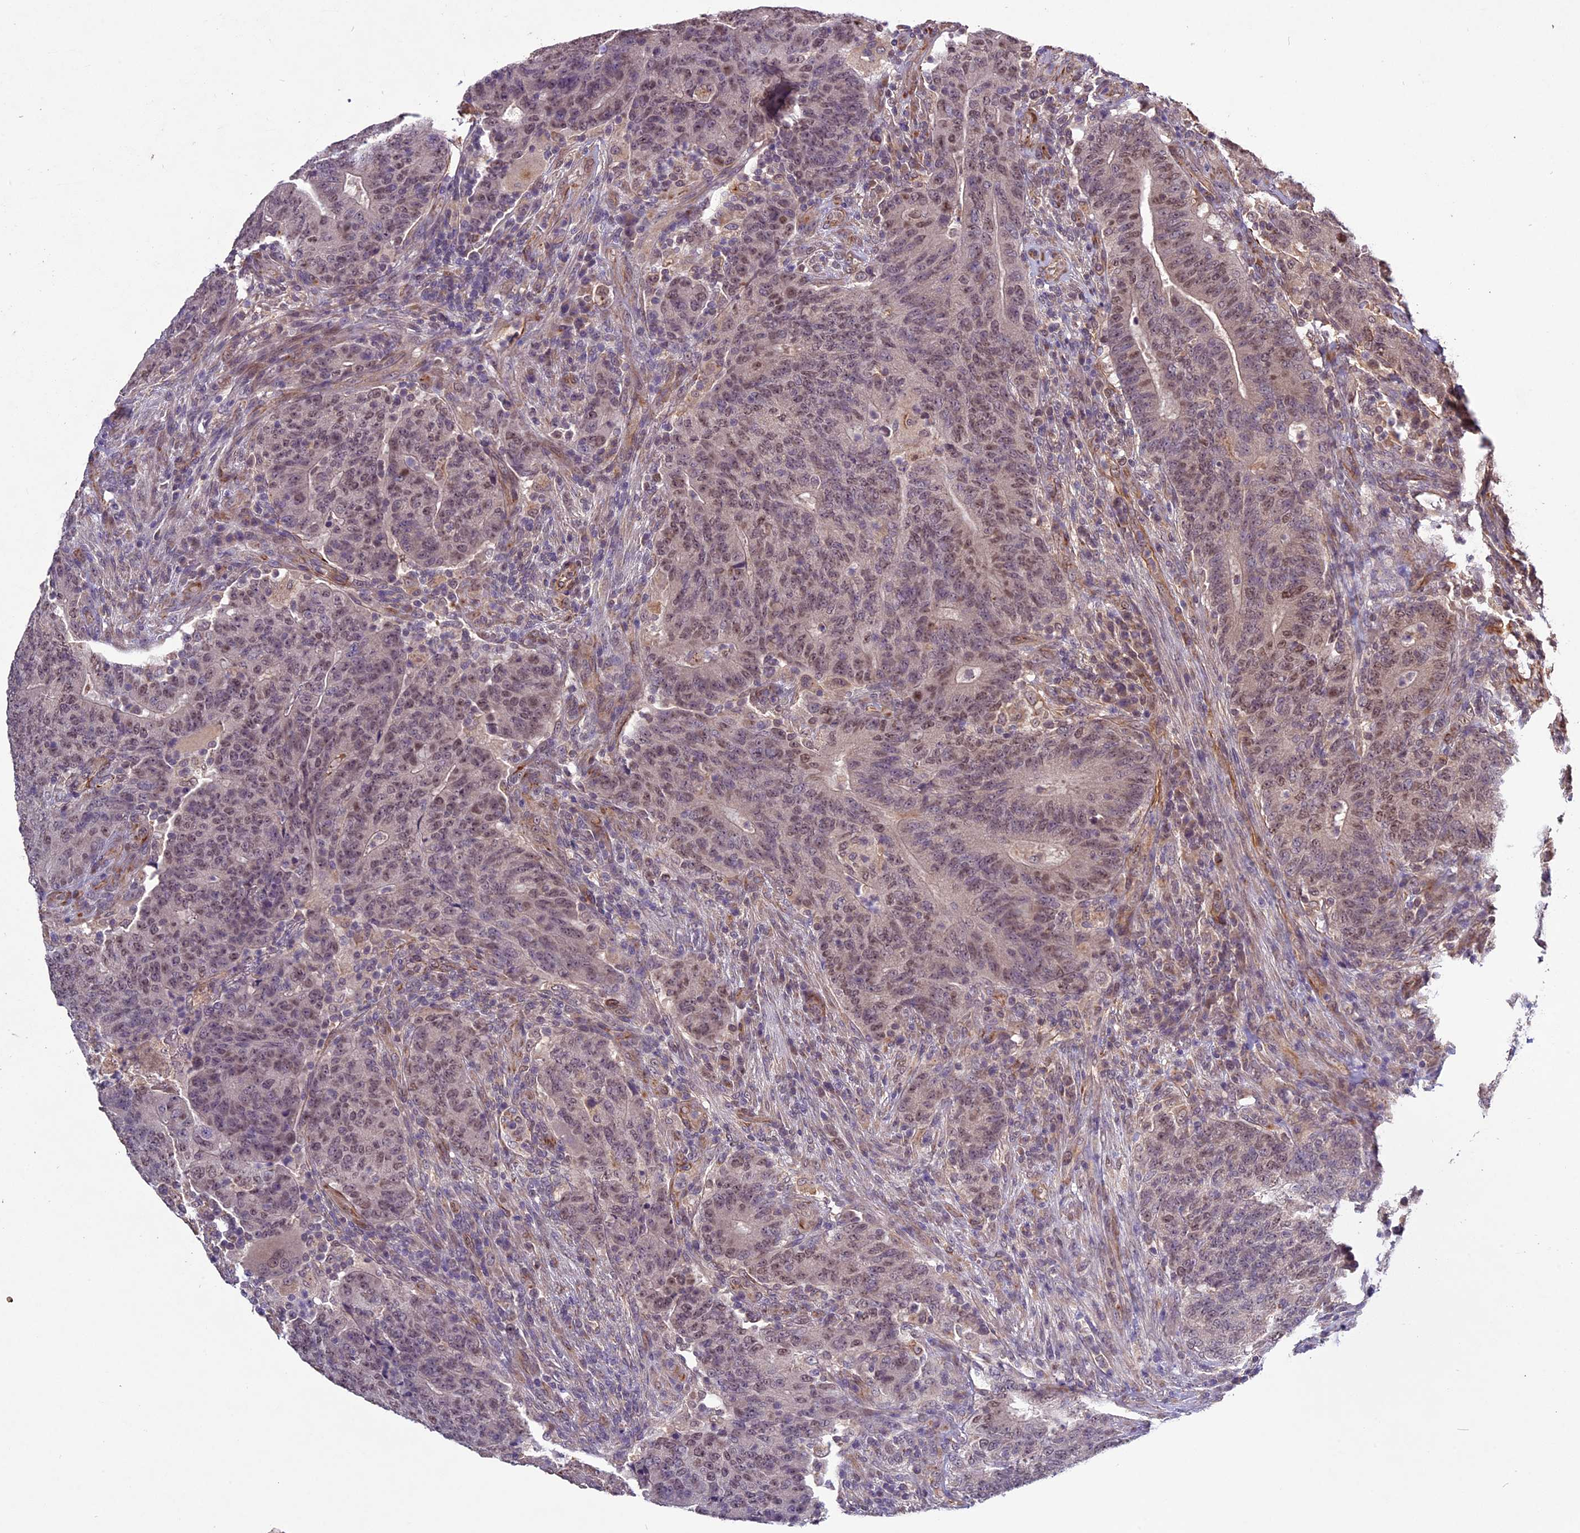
{"staining": {"intensity": "moderate", "quantity": ">75%", "location": "nuclear"}, "tissue": "colorectal cancer", "cell_type": "Tumor cells", "image_type": "cancer", "snomed": [{"axis": "morphology", "description": "Adenocarcinoma, NOS"}, {"axis": "topography", "description": "Colon"}], "caption": "Colorectal cancer (adenocarcinoma) stained with DAB IHC demonstrates medium levels of moderate nuclear expression in approximately >75% of tumor cells.", "gene": "C3orf70", "patient": {"sex": "female", "age": 75}}